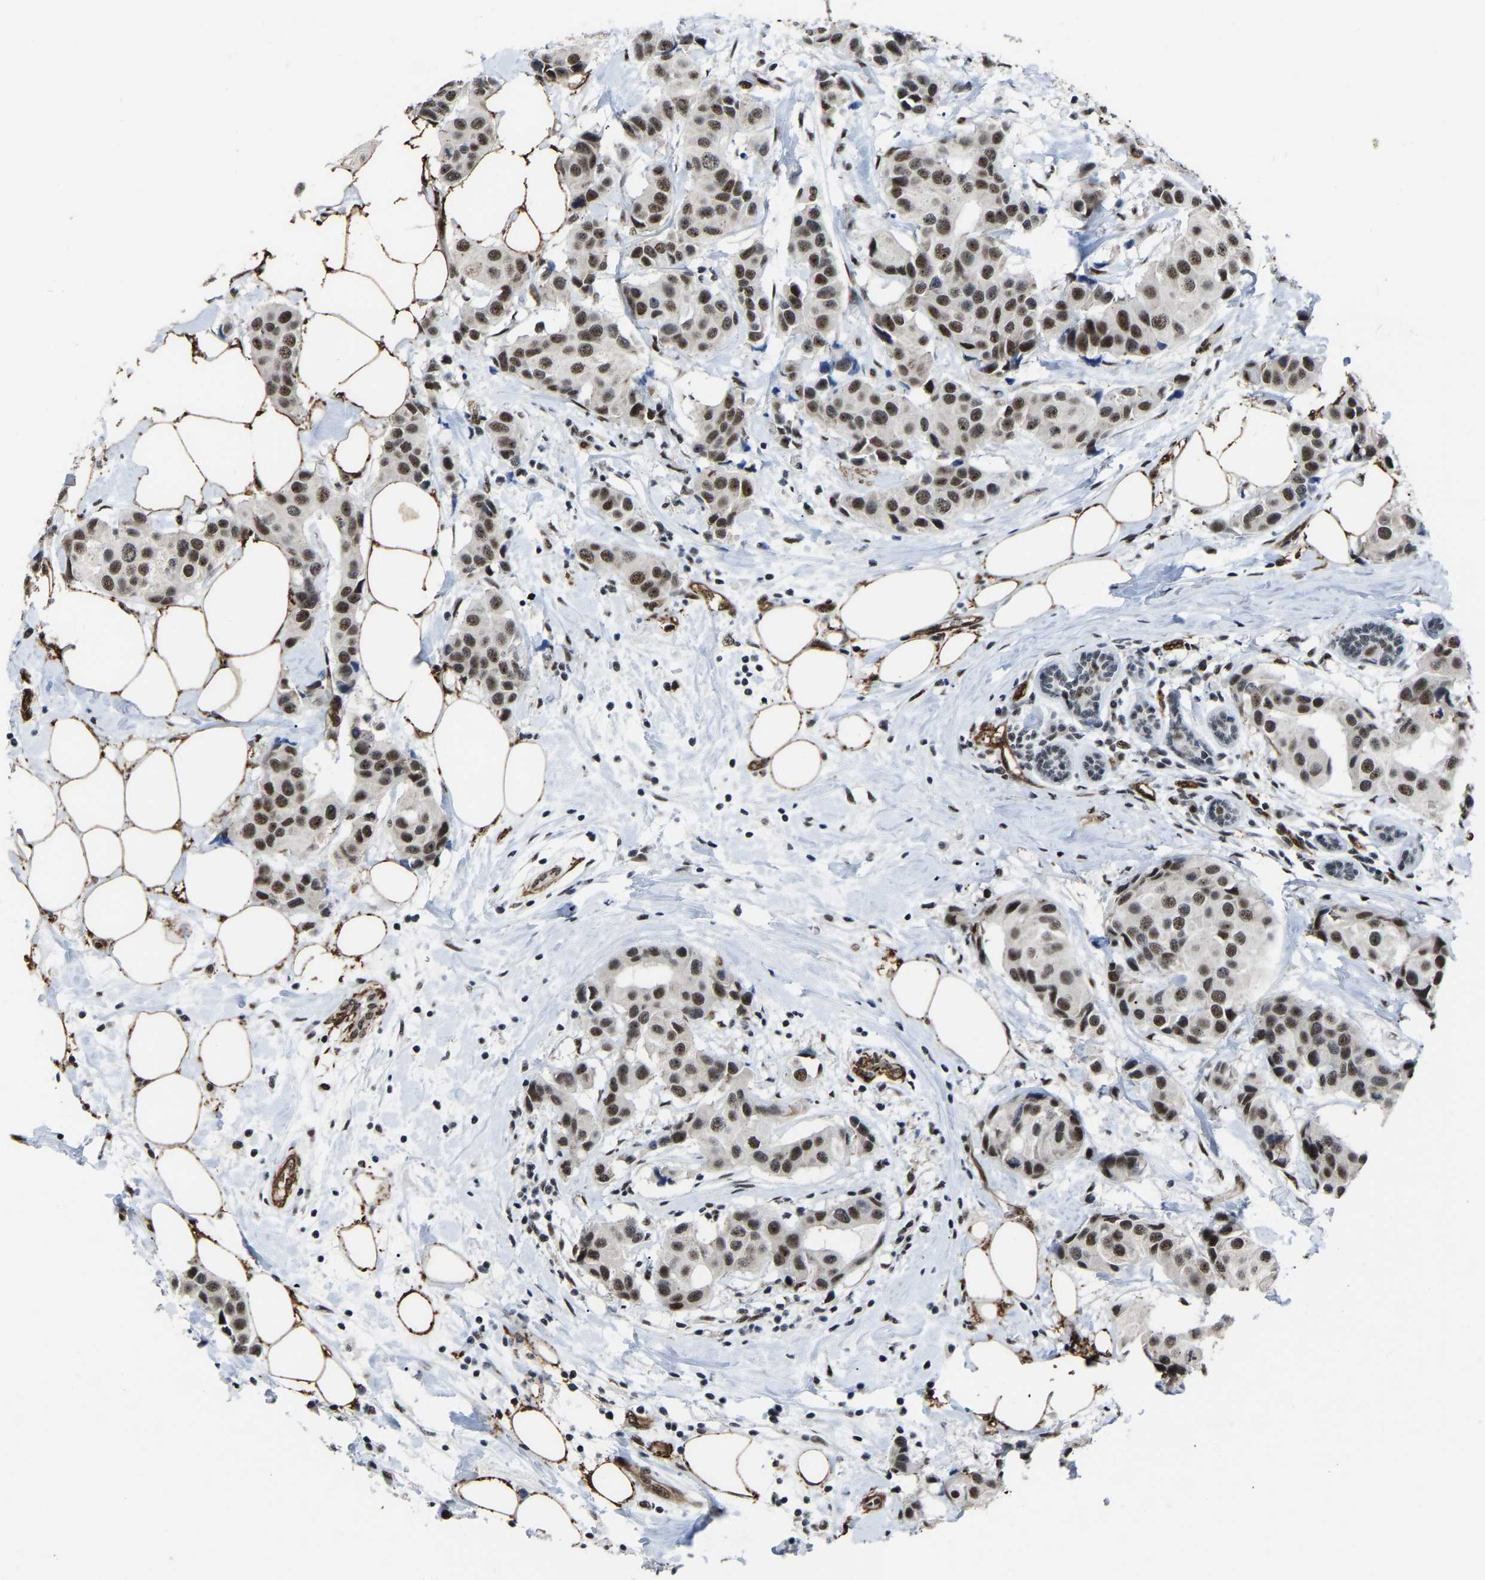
{"staining": {"intensity": "moderate", "quantity": ">75%", "location": "nuclear"}, "tissue": "breast cancer", "cell_type": "Tumor cells", "image_type": "cancer", "snomed": [{"axis": "morphology", "description": "Normal tissue, NOS"}, {"axis": "morphology", "description": "Duct carcinoma"}, {"axis": "topography", "description": "Breast"}], "caption": "Protein expression analysis of breast cancer exhibits moderate nuclear positivity in approximately >75% of tumor cells.", "gene": "DDX5", "patient": {"sex": "female", "age": 39}}